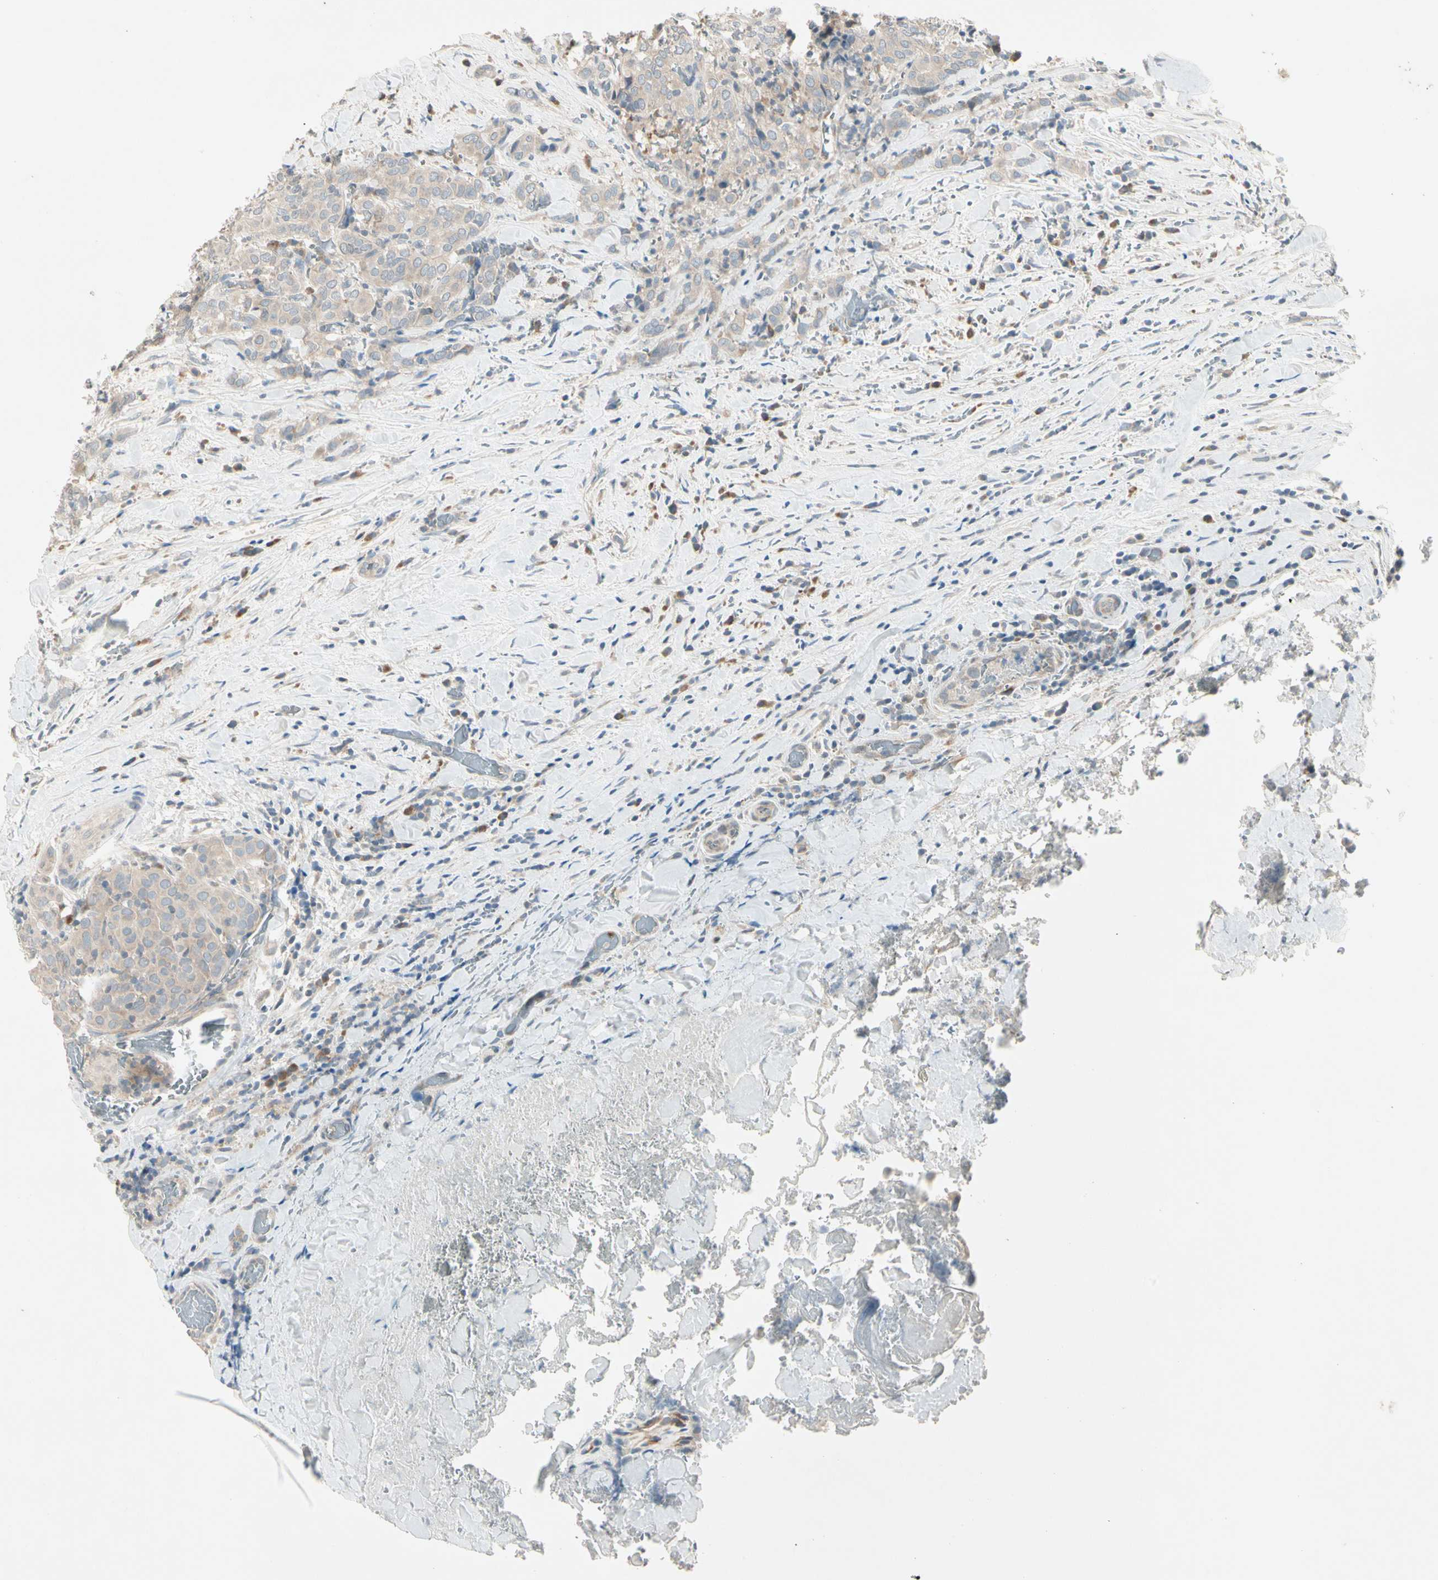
{"staining": {"intensity": "weak", "quantity": "<25%", "location": "cytoplasmic/membranous"}, "tissue": "thyroid cancer", "cell_type": "Tumor cells", "image_type": "cancer", "snomed": [{"axis": "morphology", "description": "Normal tissue, NOS"}, {"axis": "morphology", "description": "Papillary adenocarcinoma, NOS"}, {"axis": "topography", "description": "Thyroid gland"}], "caption": "The photomicrograph reveals no significant positivity in tumor cells of thyroid cancer. (DAB IHC visualized using brightfield microscopy, high magnification).", "gene": "IL1R1", "patient": {"sex": "female", "age": 30}}